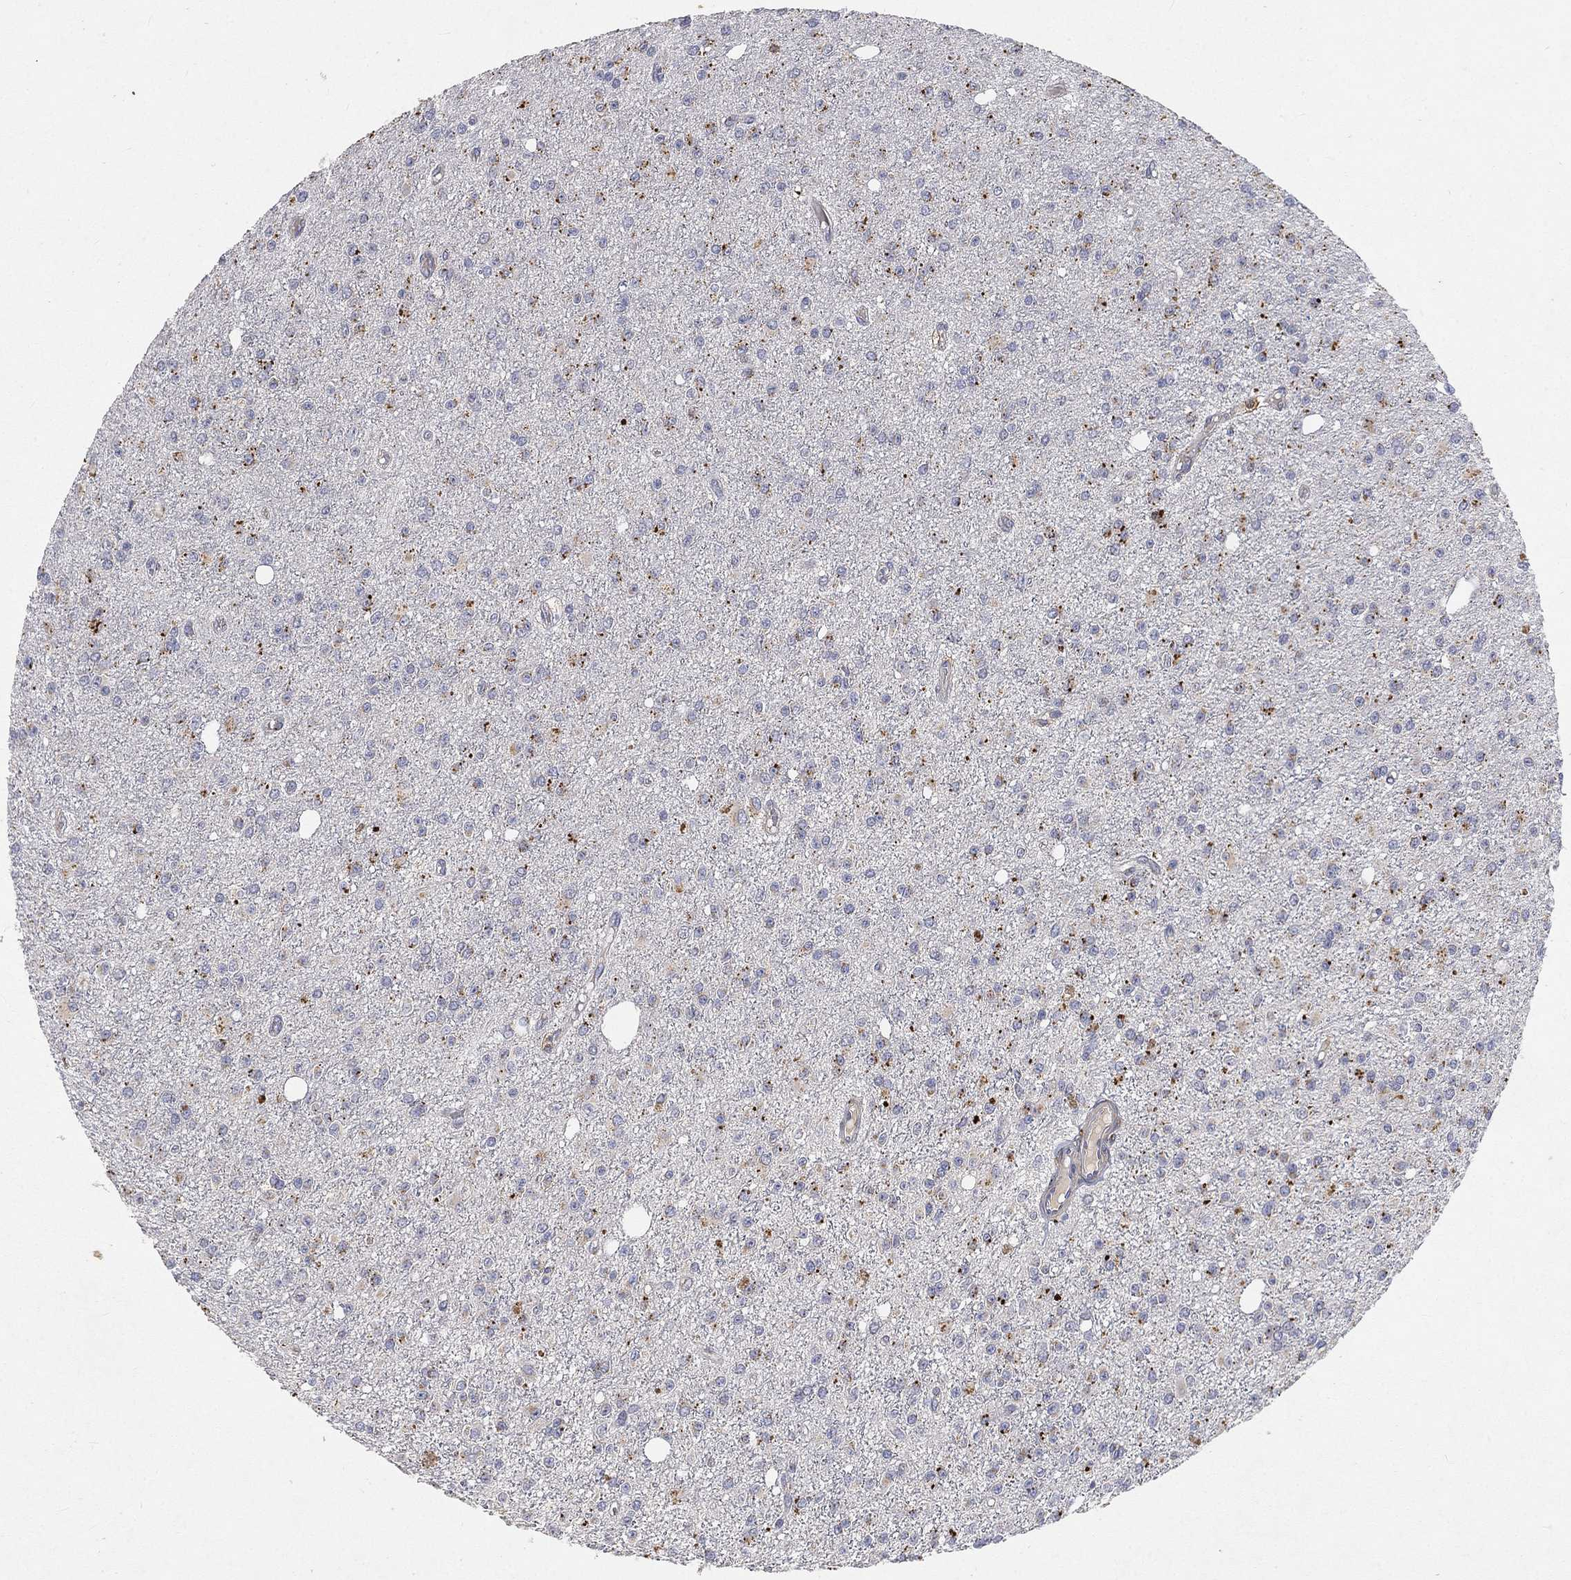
{"staining": {"intensity": "negative", "quantity": "none", "location": "none"}, "tissue": "glioma", "cell_type": "Tumor cells", "image_type": "cancer", "snomed": [{"axis": "morphology", "description": "Glioma, malignant, Low grade"}, {"axis": "topography", "description": "Brain"}], "caption": "Immunohistochemical staining of human low-grade glioma (malignant) shows no significant positivity in tumor cells. (Stains: DAB immunohistochemistry (IHC) with hematoxylin counter stain, Microscopy: brightfield microscopy at high magnification).", "gene": "CTSL", "patient": {"sex": "female", "age": 45}}